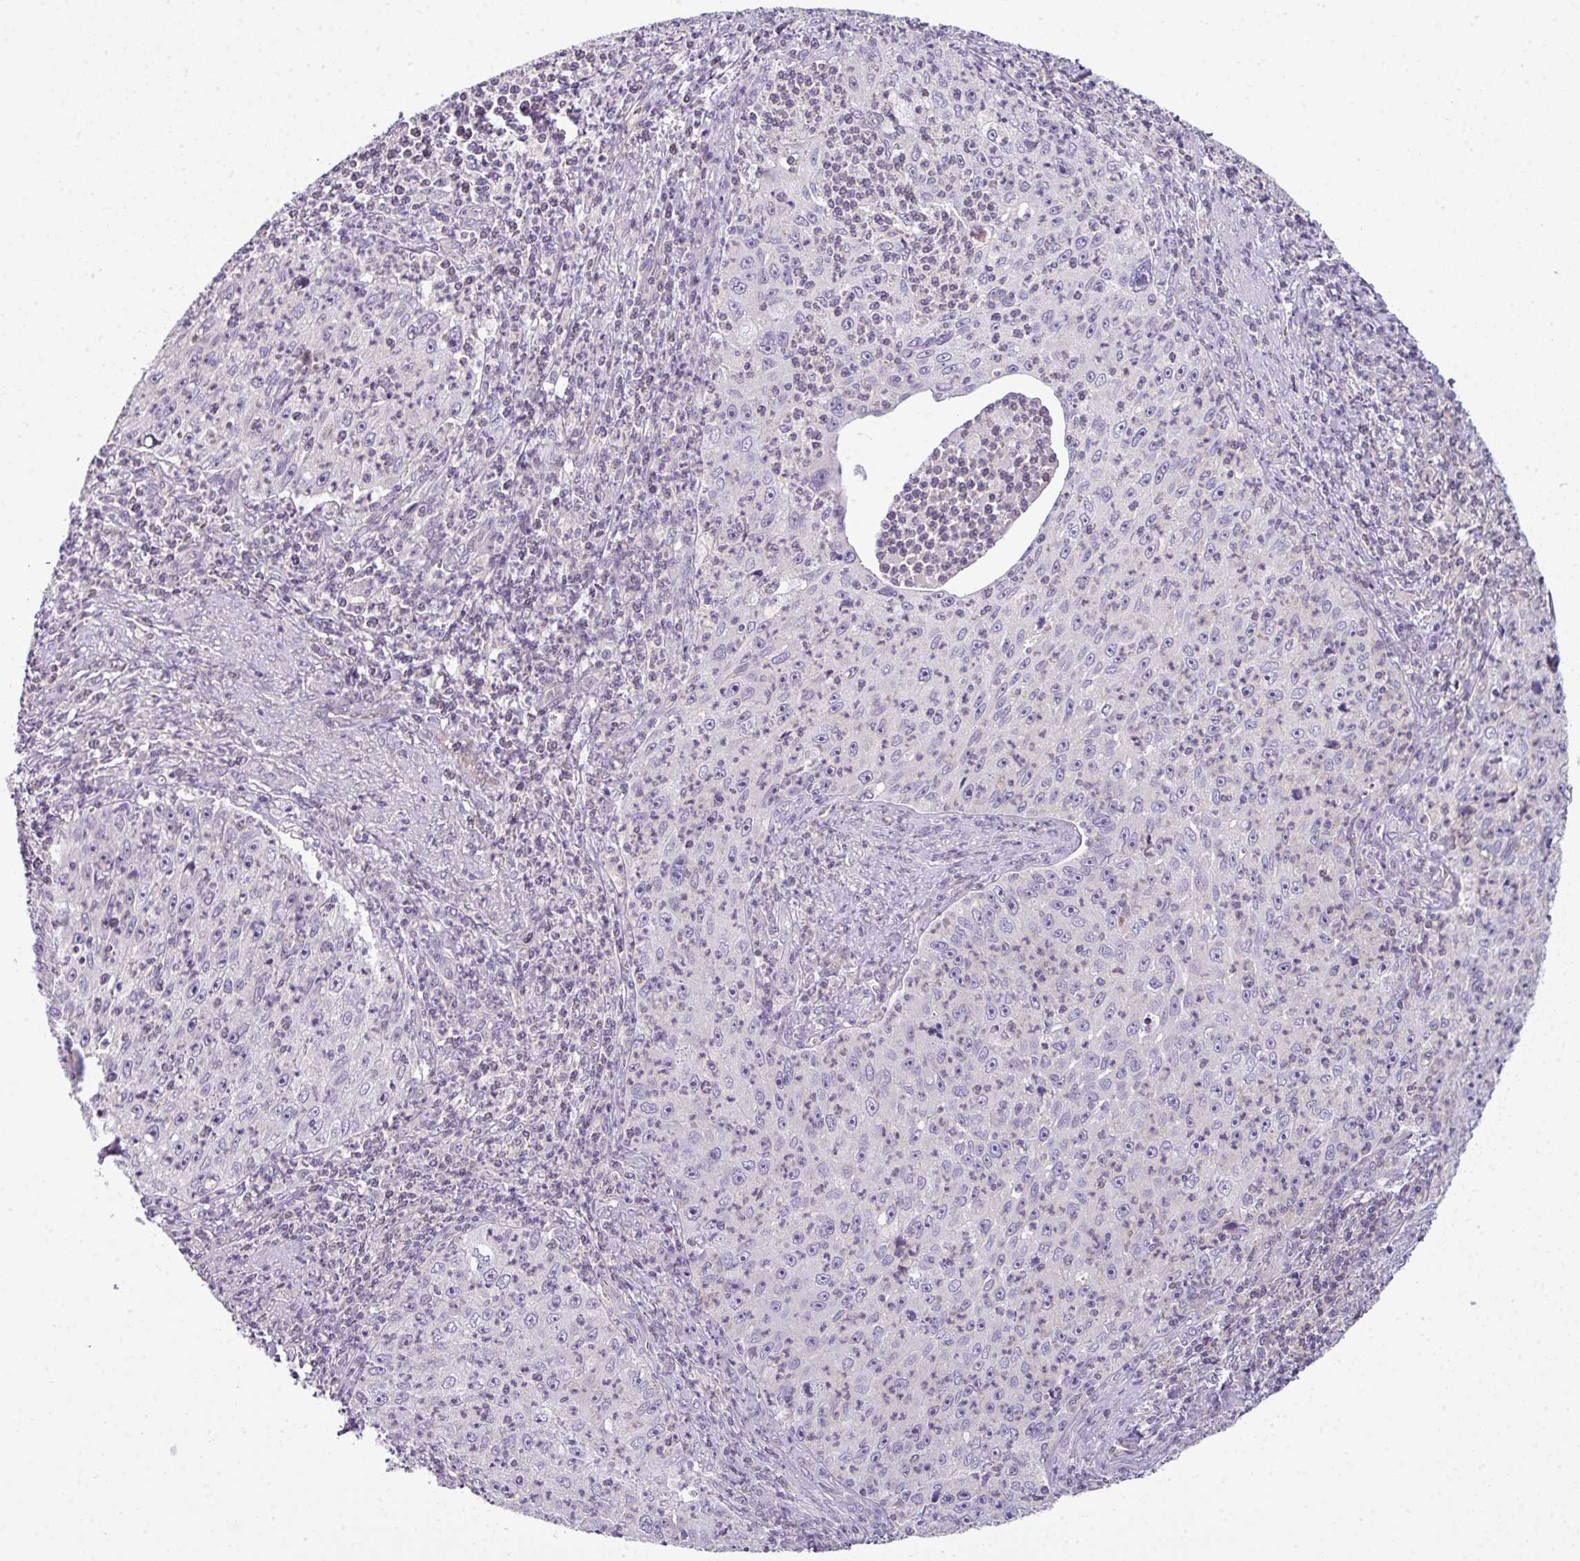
{"staining": {"intensity": "negative", "quantity": "none", "location": "none"}, "tissue": "cervical cancer", "cell_type": "Tumor cells", "image_type": "cancer", "snomed": [{"axis": "morphology", "description": "Squamous cell carcinoma, NOS"}, {"axis": "topography", "description": "Cervix"}], "caption": "Cervical cancer (squamous cell carcinoma) stained for a protein using immunohistochemistry shows no positivity tumor cells.", "gene": "STAT5A", "patient": {"sex": "female", "age": 30}}